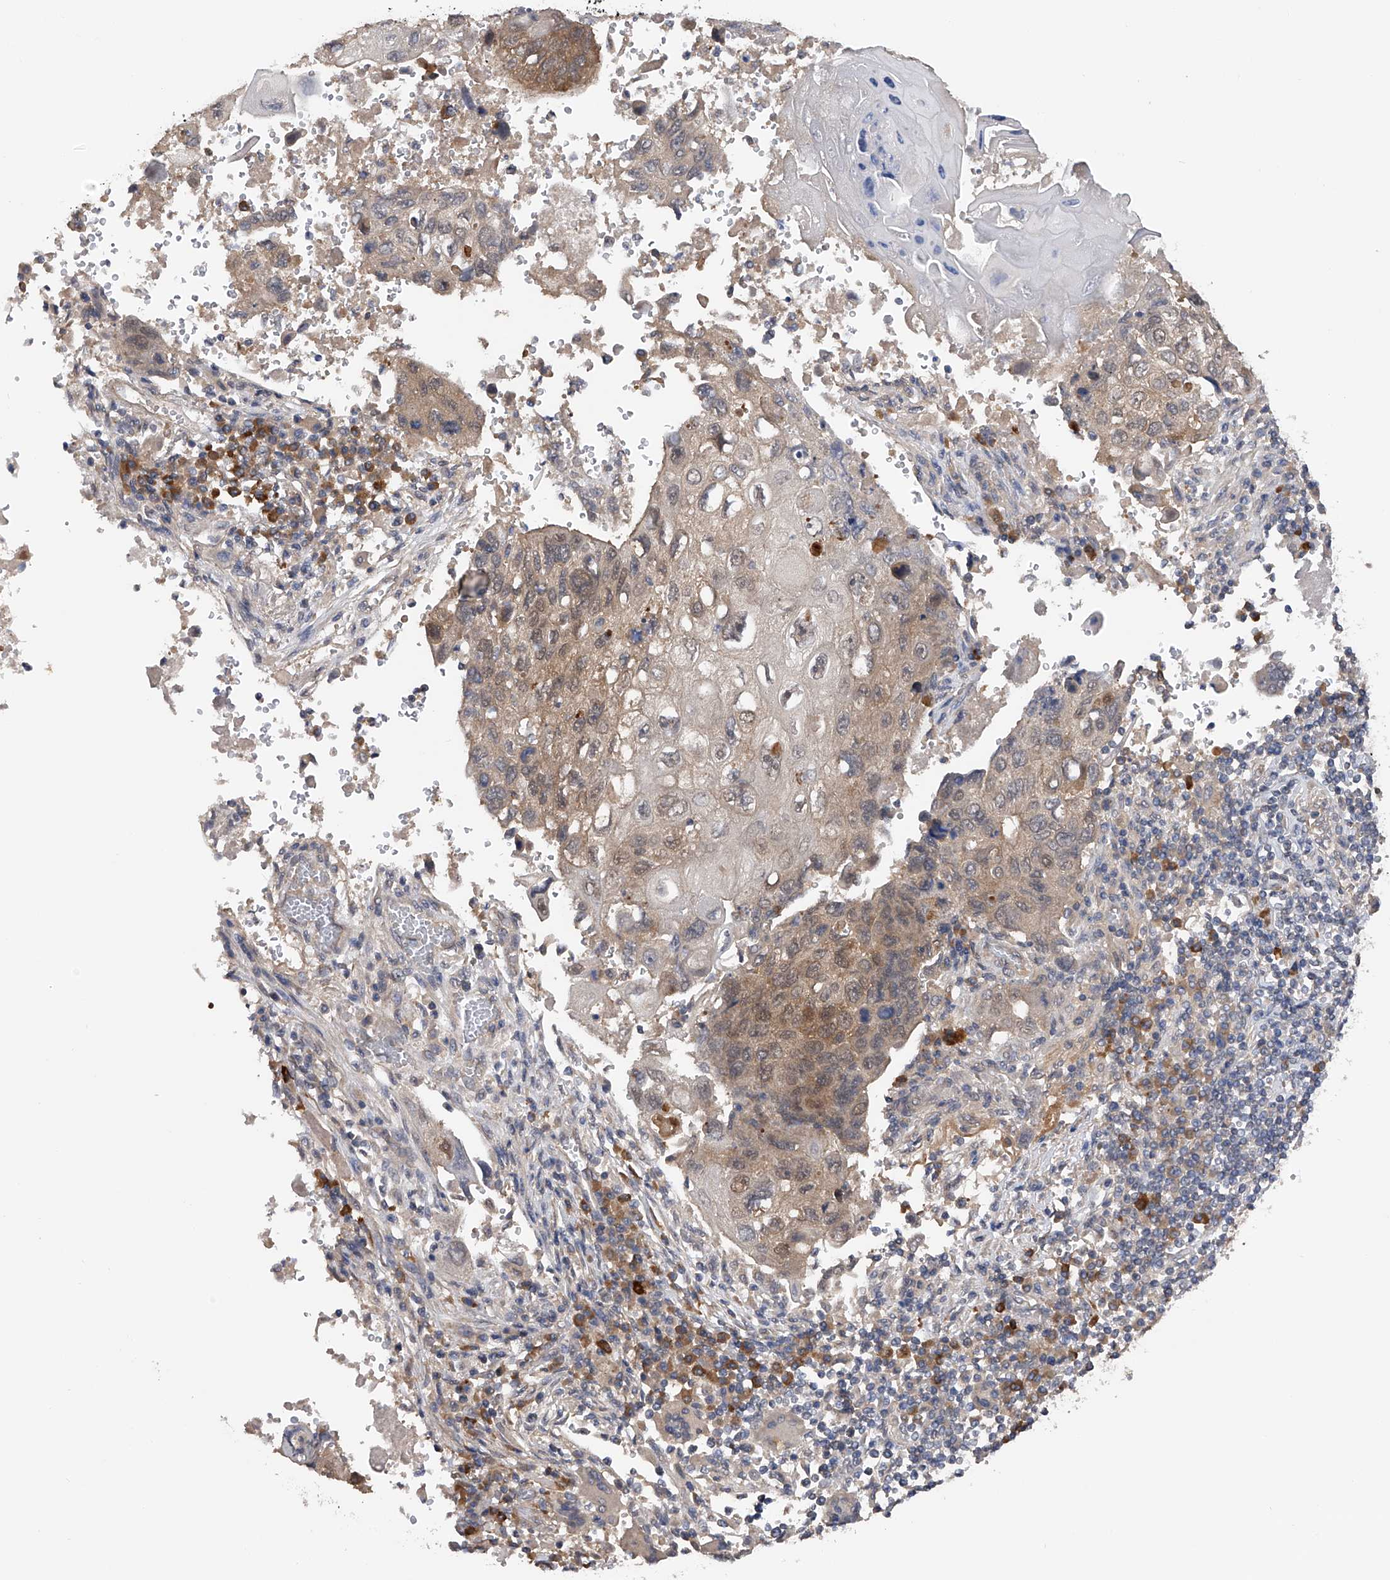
{"staining": {"intensity": "weak", "quantity": "25%-75%", "location": "cytoplasmic/membranous"}, "tissue": "lung cancer", "cell_type": "Tumor cells", "image_type": "cancer", "snomed": [{"axis": "morphology", "description": "Squamous cell carcinoma, NOS"}, {"axis": "topography", "description": "Lung"}], "caption": "Human lung cancer stained for a protein (brown) demonstrates weak cytoplasmic/membranous positive positivity in about 25%-75% of tumor cells.", "gene": "CFAP298", "patient": {"sex": "male", "age": 61}}